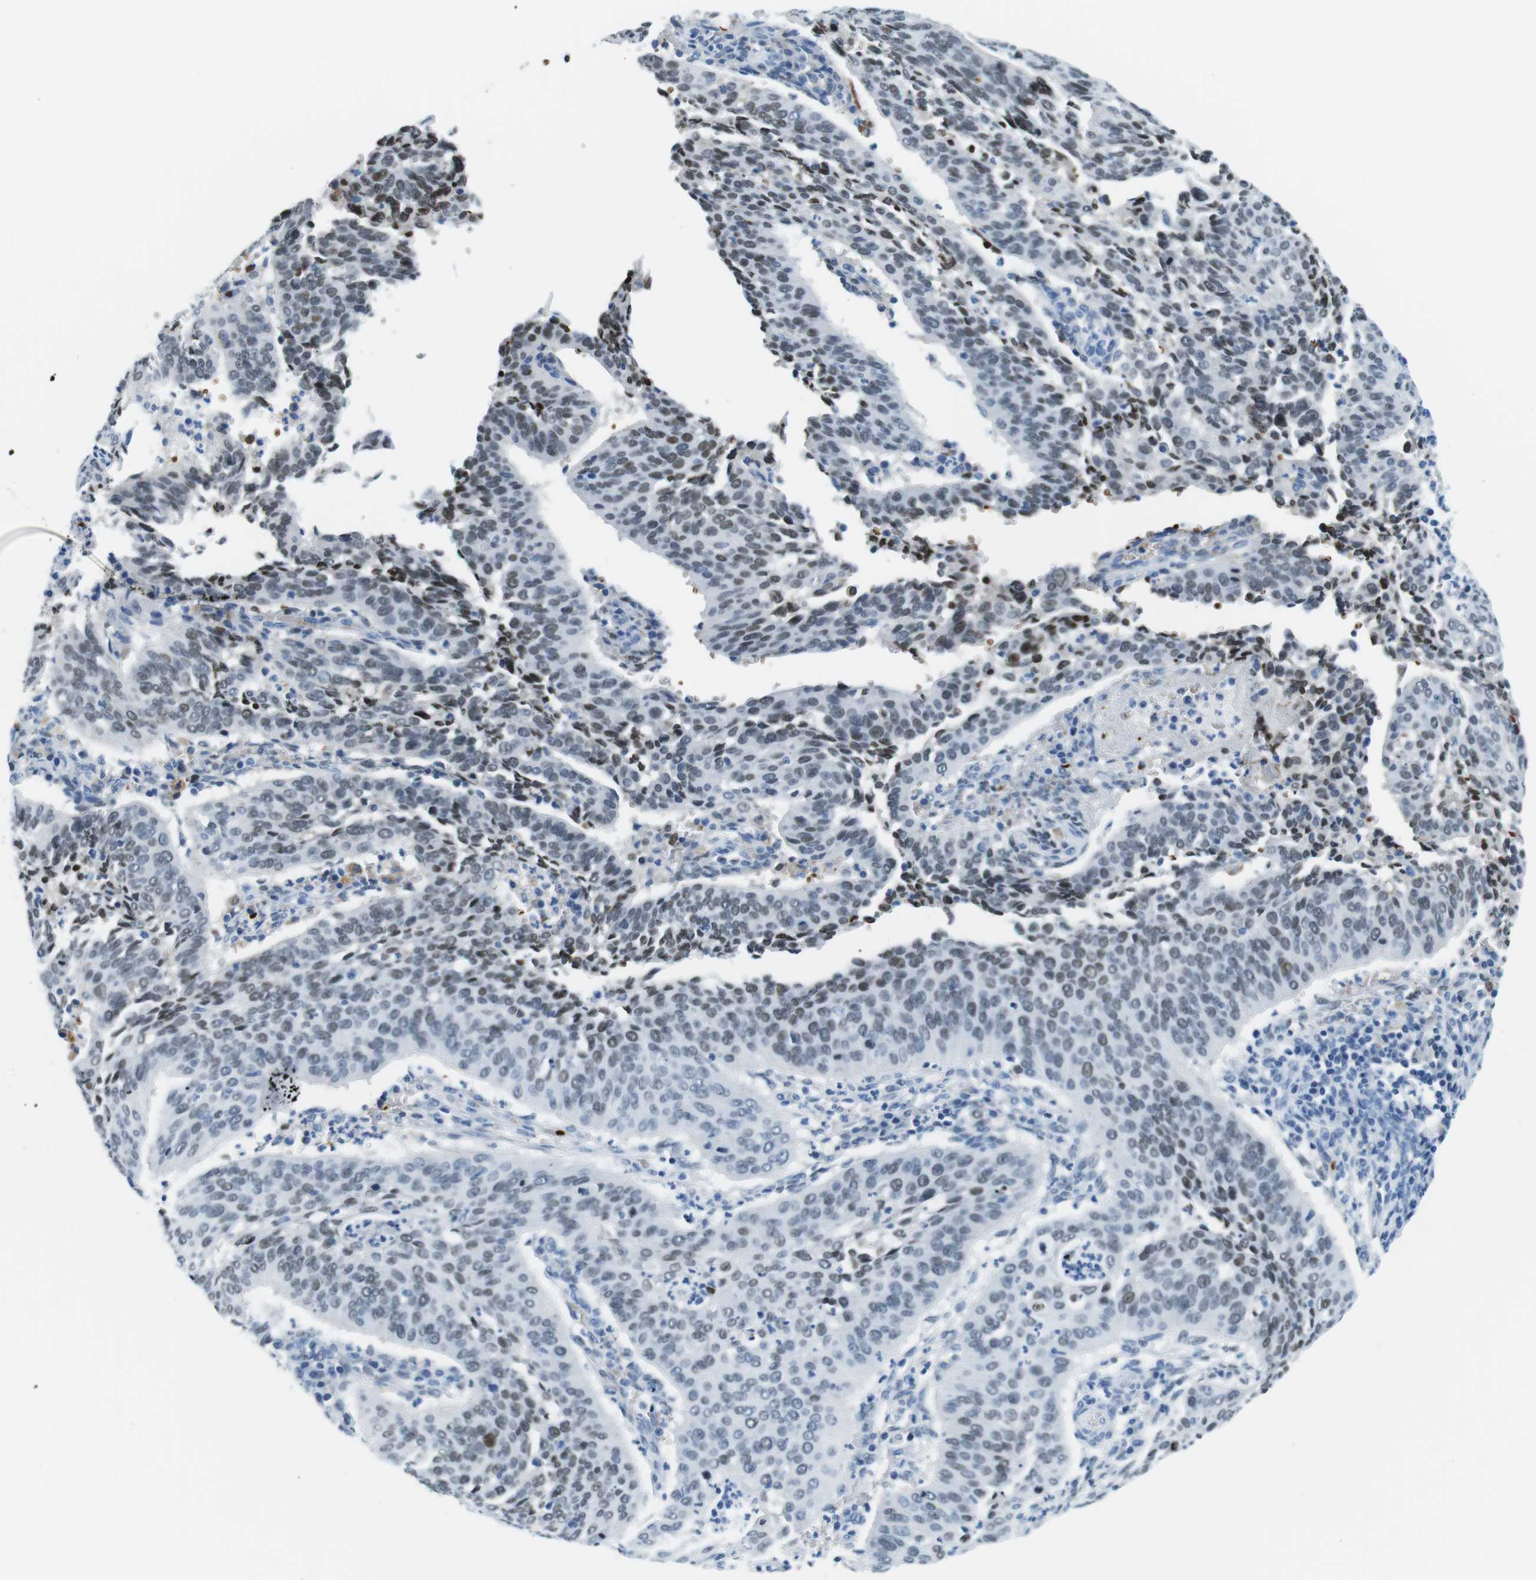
{"staining": {"intensity": "moderate", "quantity": "<25%", "location": "nuclear"}, "tissue": "cervical cancer", "cell_type": "Tumor cells", "image_type": "cancer", "snomed": [{"axis": "morphology", "description": "Normal tissue, NOS"}, {"axis": "morphology", "description": "Squamous cell carcinoma, NOS"}, {"axis": "topography", "description": "Cervix"}], "caption": "Moderate nuclear staining for a protein is present in about <25% of tumor cells of cervical cancer using immunohistochemistry.", "gene": "TFAP2C", "patient": {"sex": "female", "age": 39}}